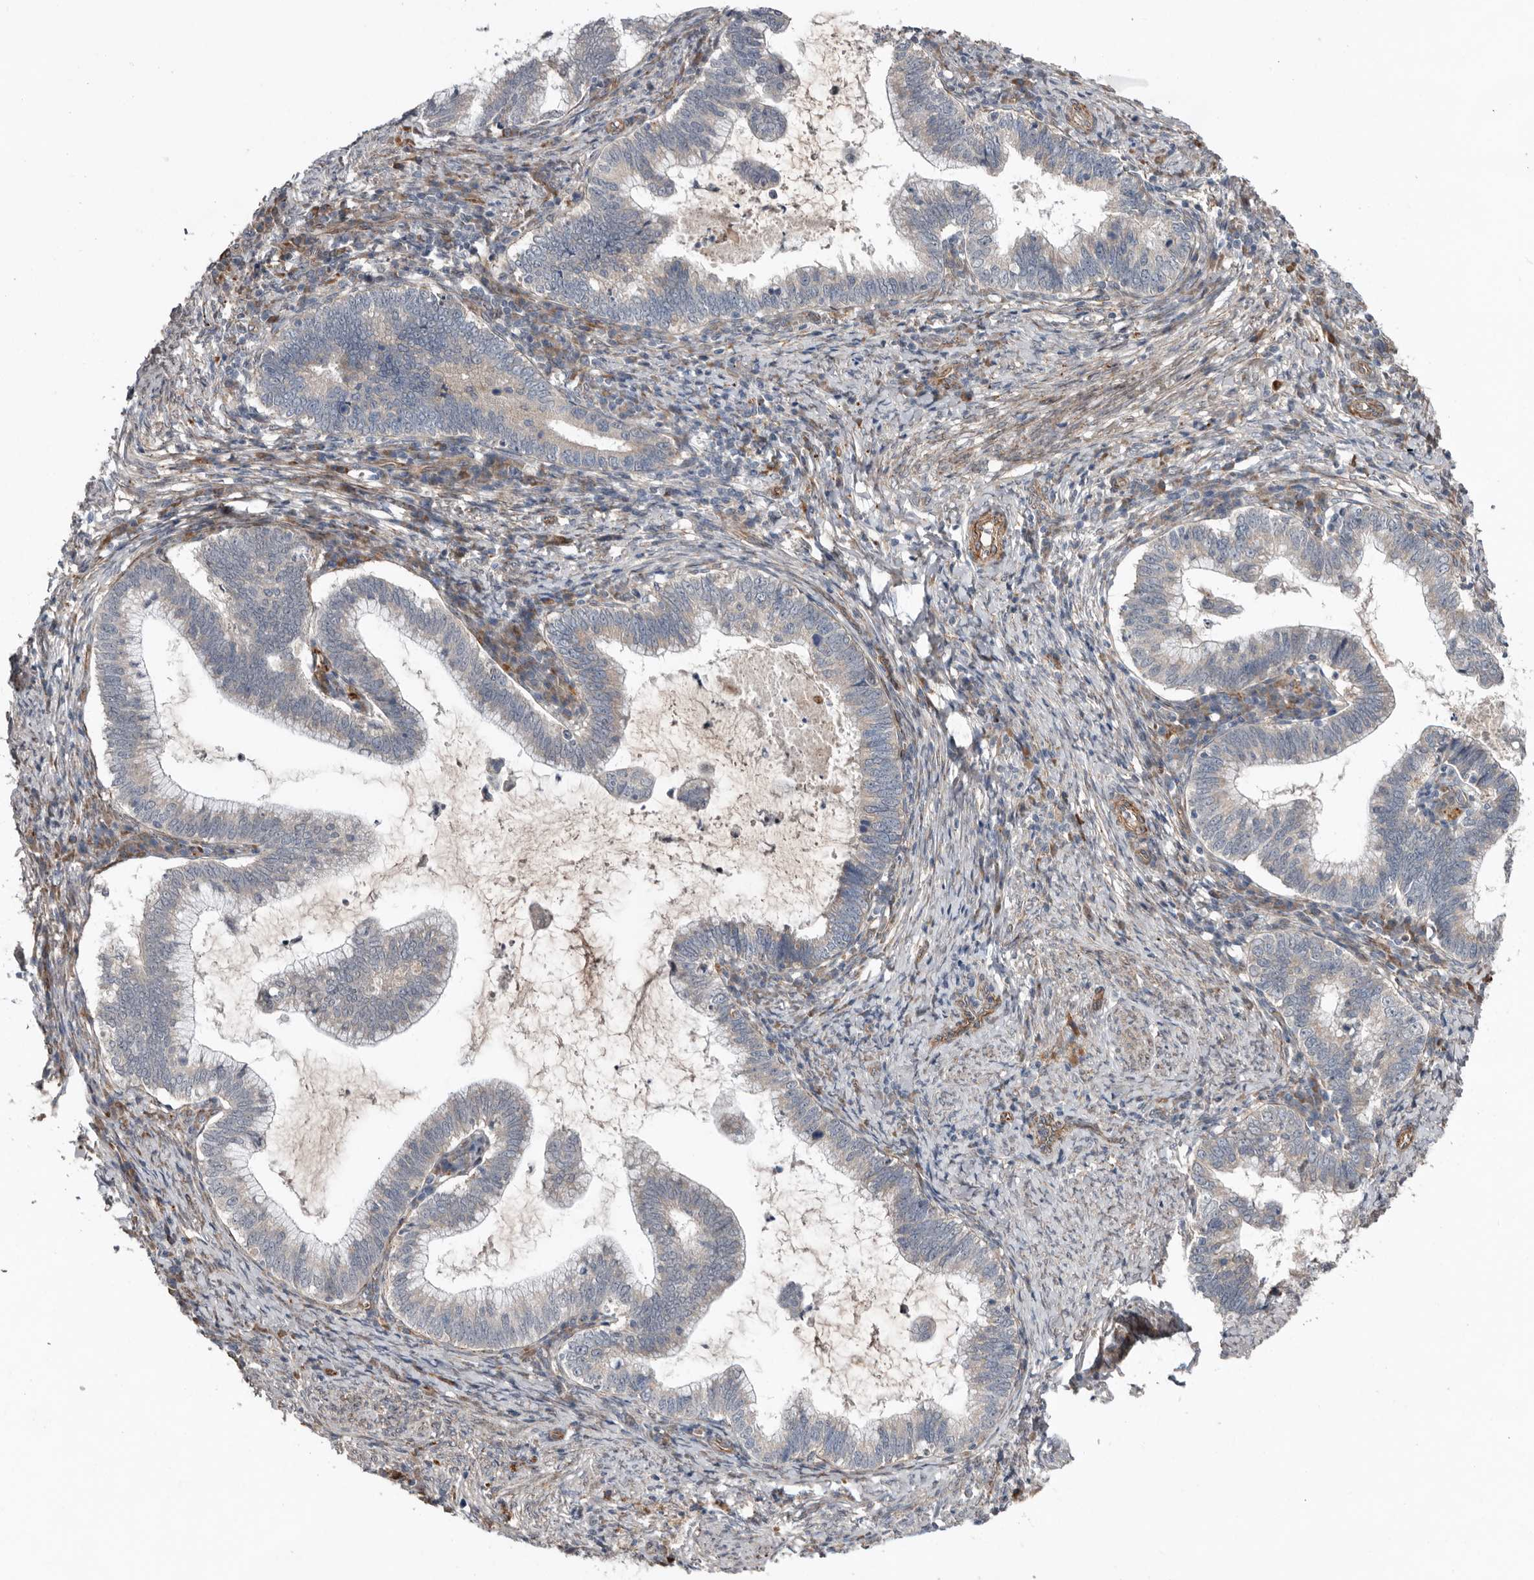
{"staining": {"intensity": "negative", "quantity": "none", "location": "none"}, "tissue": "cervical cancer", "cell_type": "Tumor cells", "image_type": "cancer", "snomed": [{"axis": "morphology", "description": "Adenocarcinoma, NOS"}, {"axis": "topography", "description": "Cervix"}], "caption": "Tumor cells are negative for brown protein staining in cervical cancer (adenocarcinoma).", "gene": "RANBP17", "patient": {"sex": "female", "age": 36}}